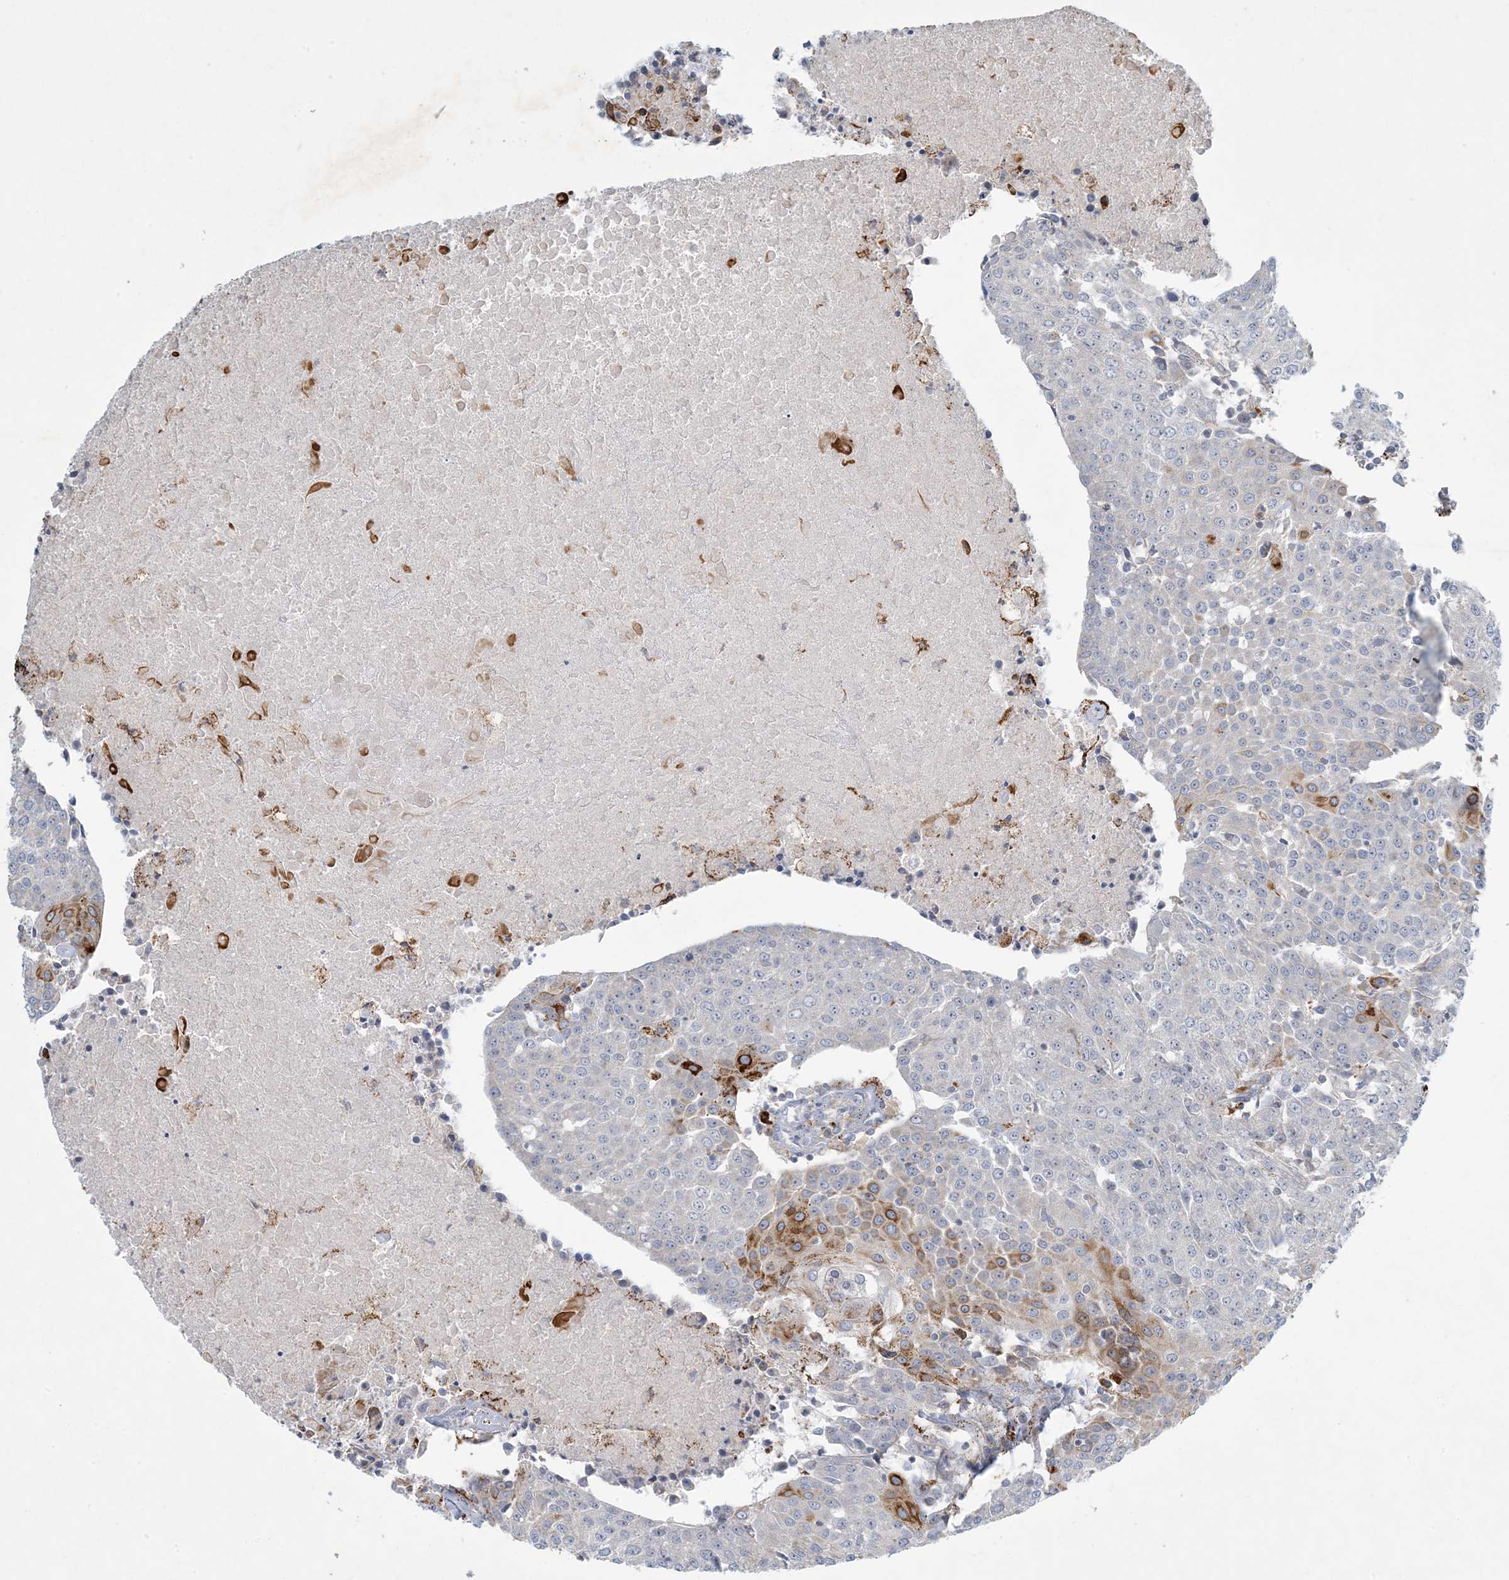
{"staining": {"intensity": "moderate", "quantity": "<25%", "location": "cytoplasmic/membranous"}, "tissue": "urothelial cancer", "cell_type": "Tumor cells", "image_type": "cancer", "snomed": [{"axis": "morphology", "description": "Urothelial carcinoma, High grade"}, {"axis": "topography", "description": "Urinary bladder"}], "caption": "Moderate cytoplasmic/membranous staining for a protein is appreciated in about <25% of tumor cells of urothelial carcinoma (high-grade) using immunohistochemistry (IHC).", "gene": "LTN1", "patient": {"sex": "female", "age": 85}}